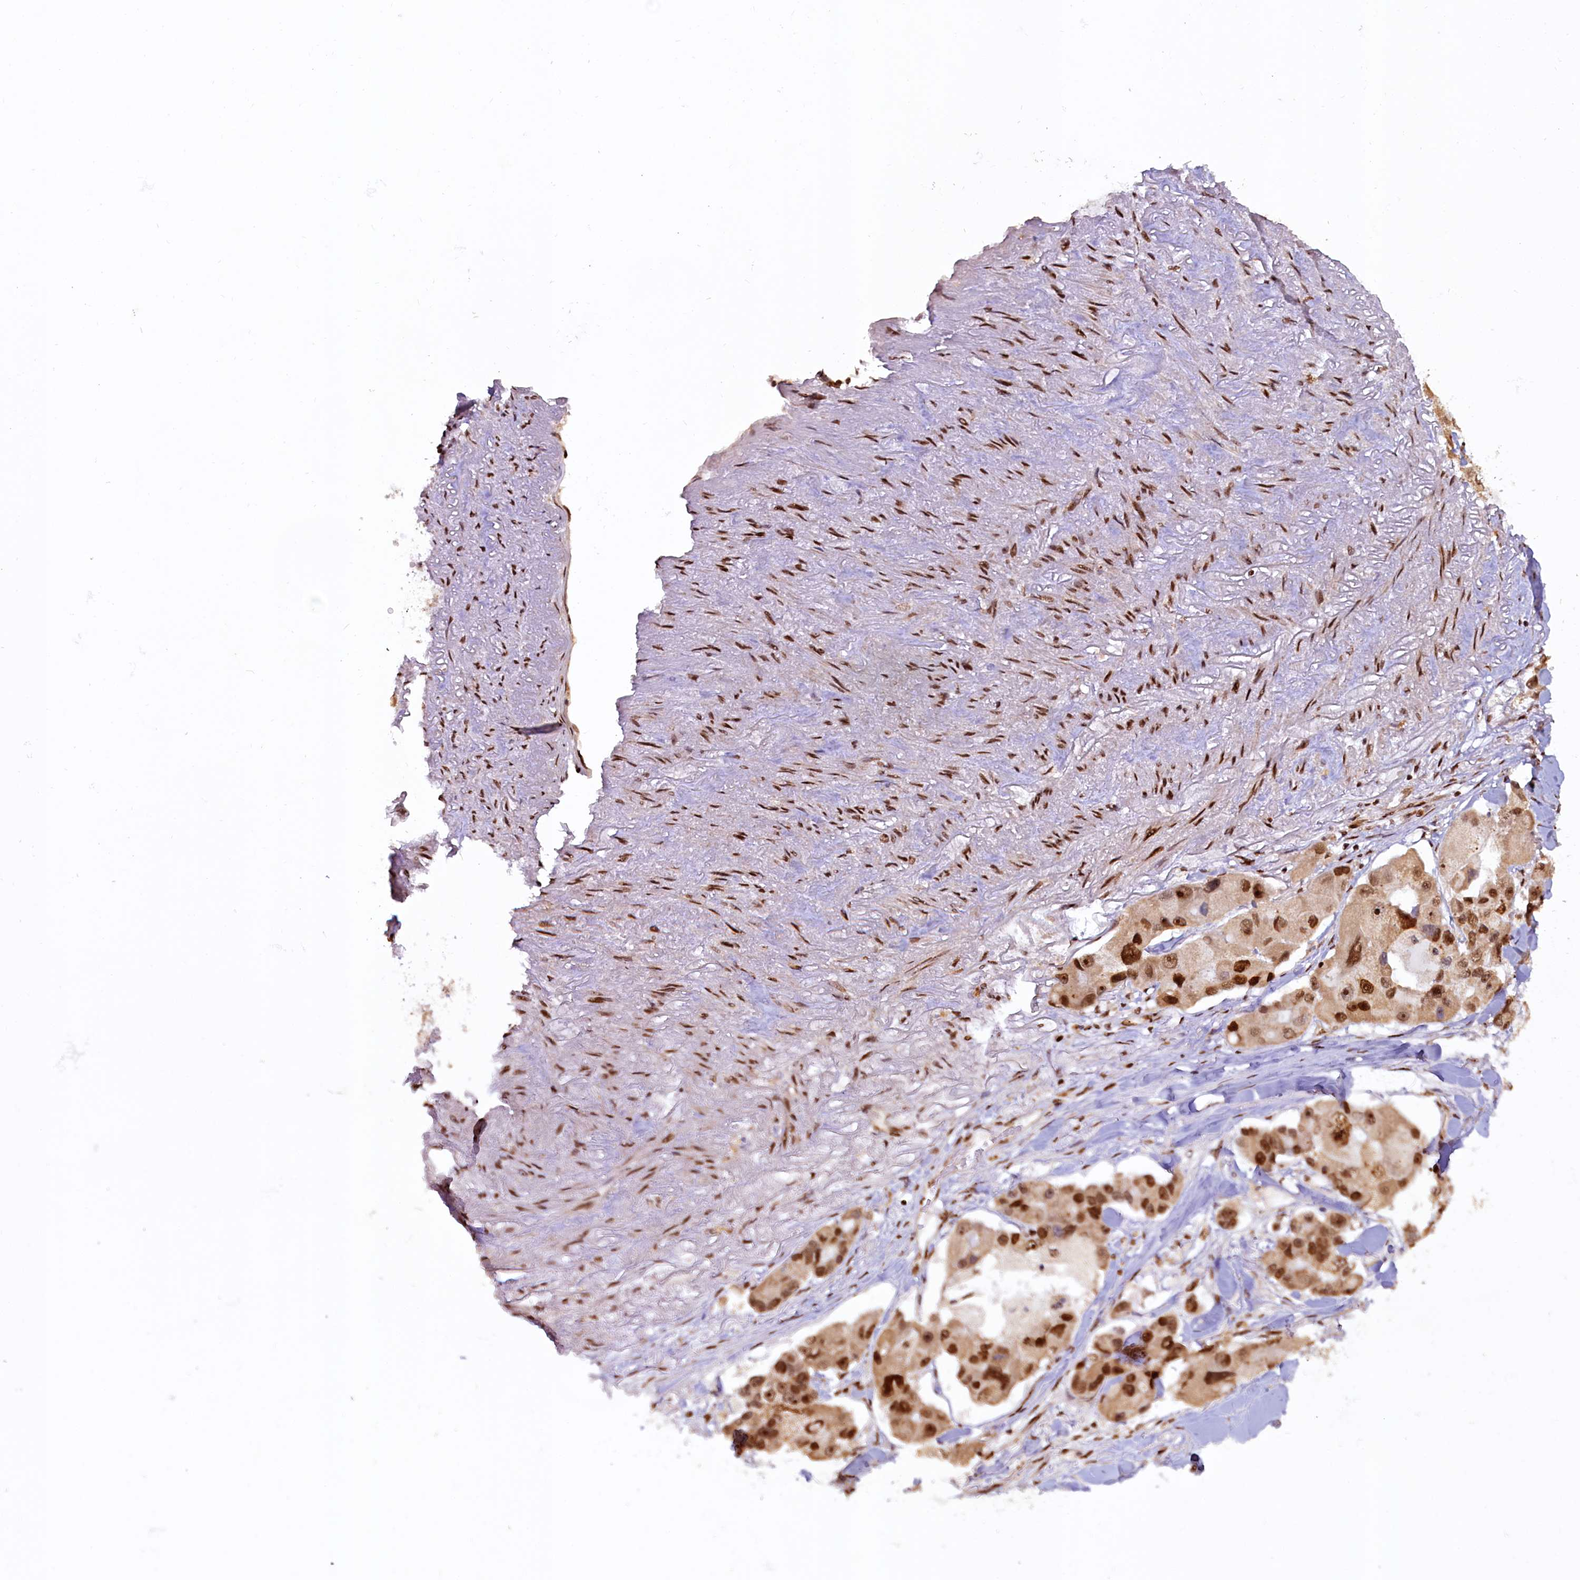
{"staining": {"intensity": "strong", "quantity": ">75%", "location": "nuclear"}, "tissue": "lung cancer", "cell_type": "Tumor cells", "image_type": "cancer", "snomed": [{"axis": "morphology", "description": "Adenocarcinoma, NOS"}, {"axis": "topography", "description": "Lung"}], "caption": "Lung adenocarcinoma stained for a protein displays strong nuclear positivity in tumor cells.", "gene": "TCOF1", "patient": {"sex": "female", "age": 54}}